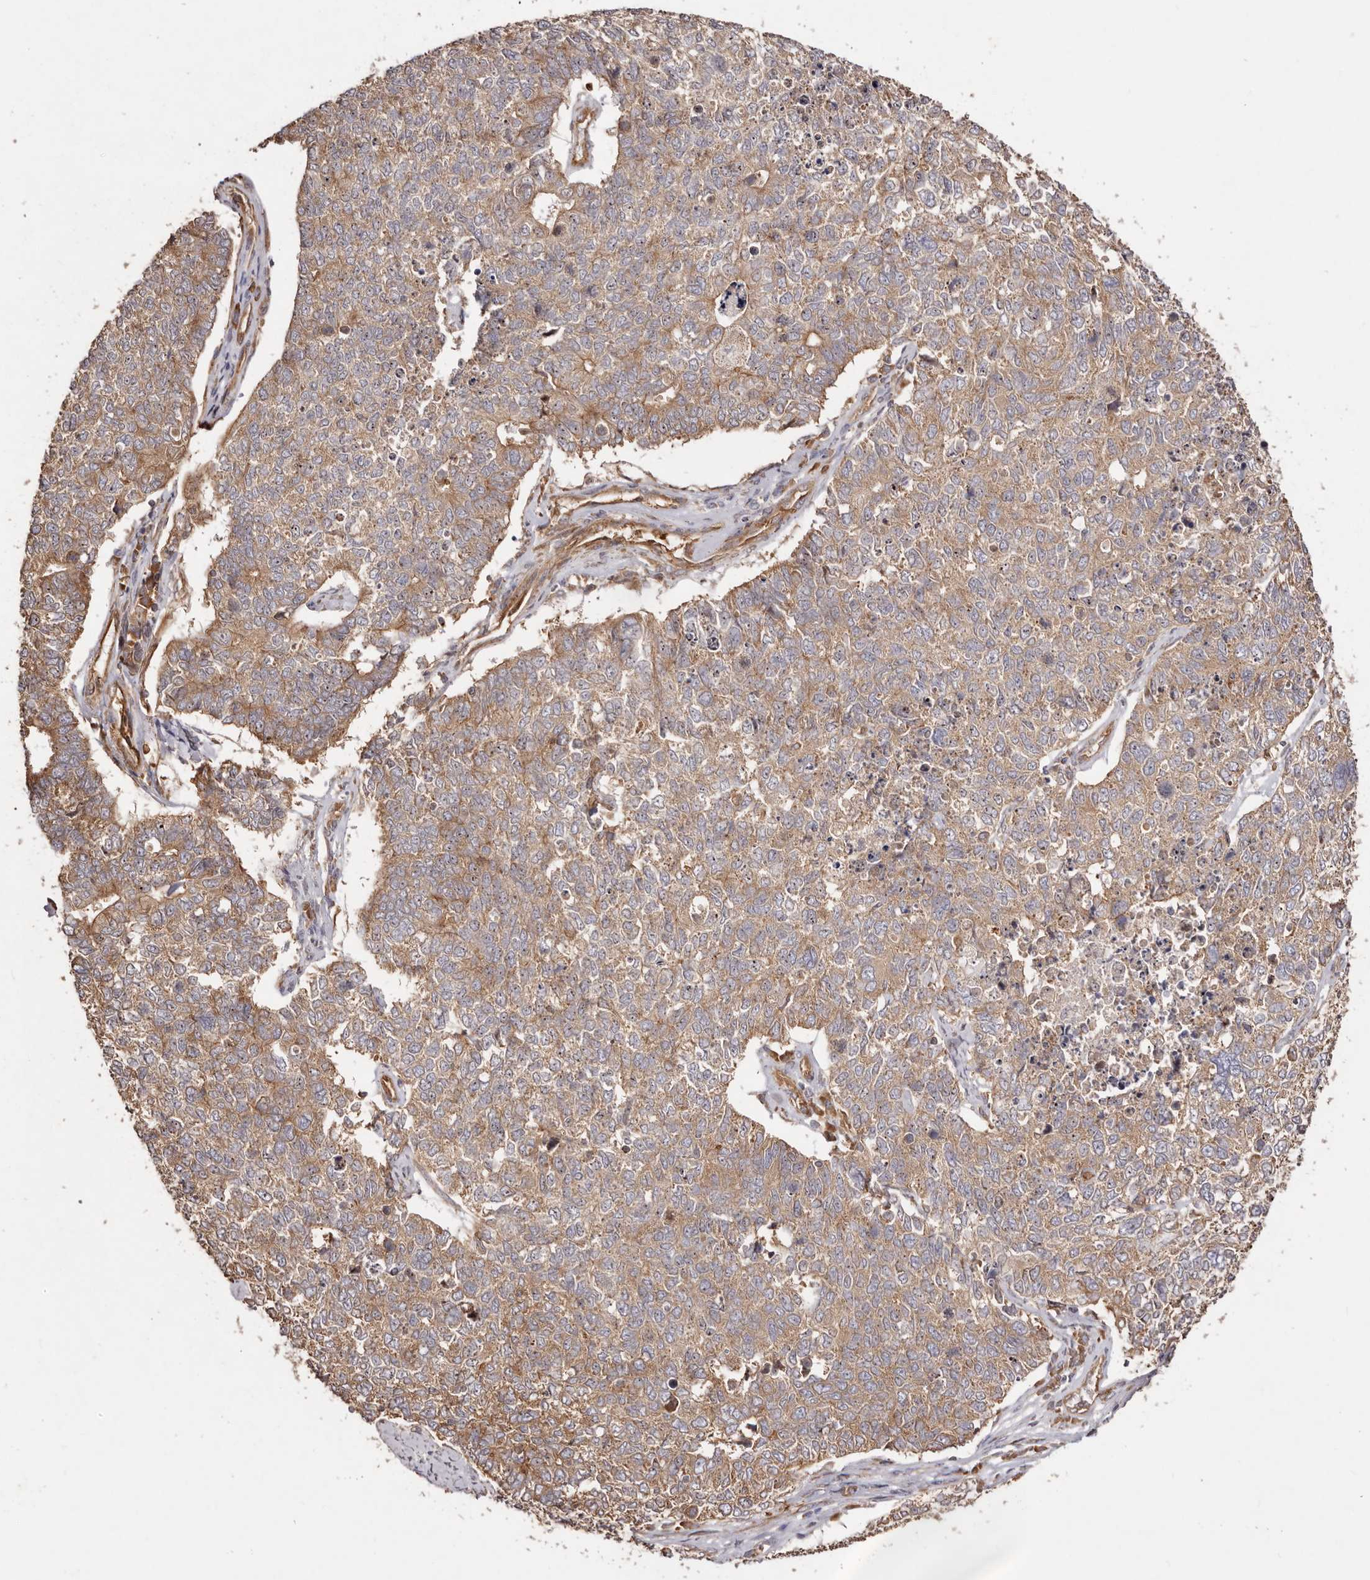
{"staining": {"intensity": "moderate", "quantity": ">75%", "location": "cytoplasmic/membranous"}, "tissue": "cervical cancer", "cell_type": "Tumor cells", "image_type": "cancer", "snomed": [{"axis": "morphology", "description": "Squamous cell carcinoma, NOS"}, {"axis": "topography", "description": "Cervix"}], "caption": "Immunohistochemical staining of human squamous cell carcinoma (cervical) displays medium levels of moderate cytoplasmic/membranous protein expression in about >75% of tumor cells.", "gene": "RPS6", "patient": {"sex": "female", "age": 63}}